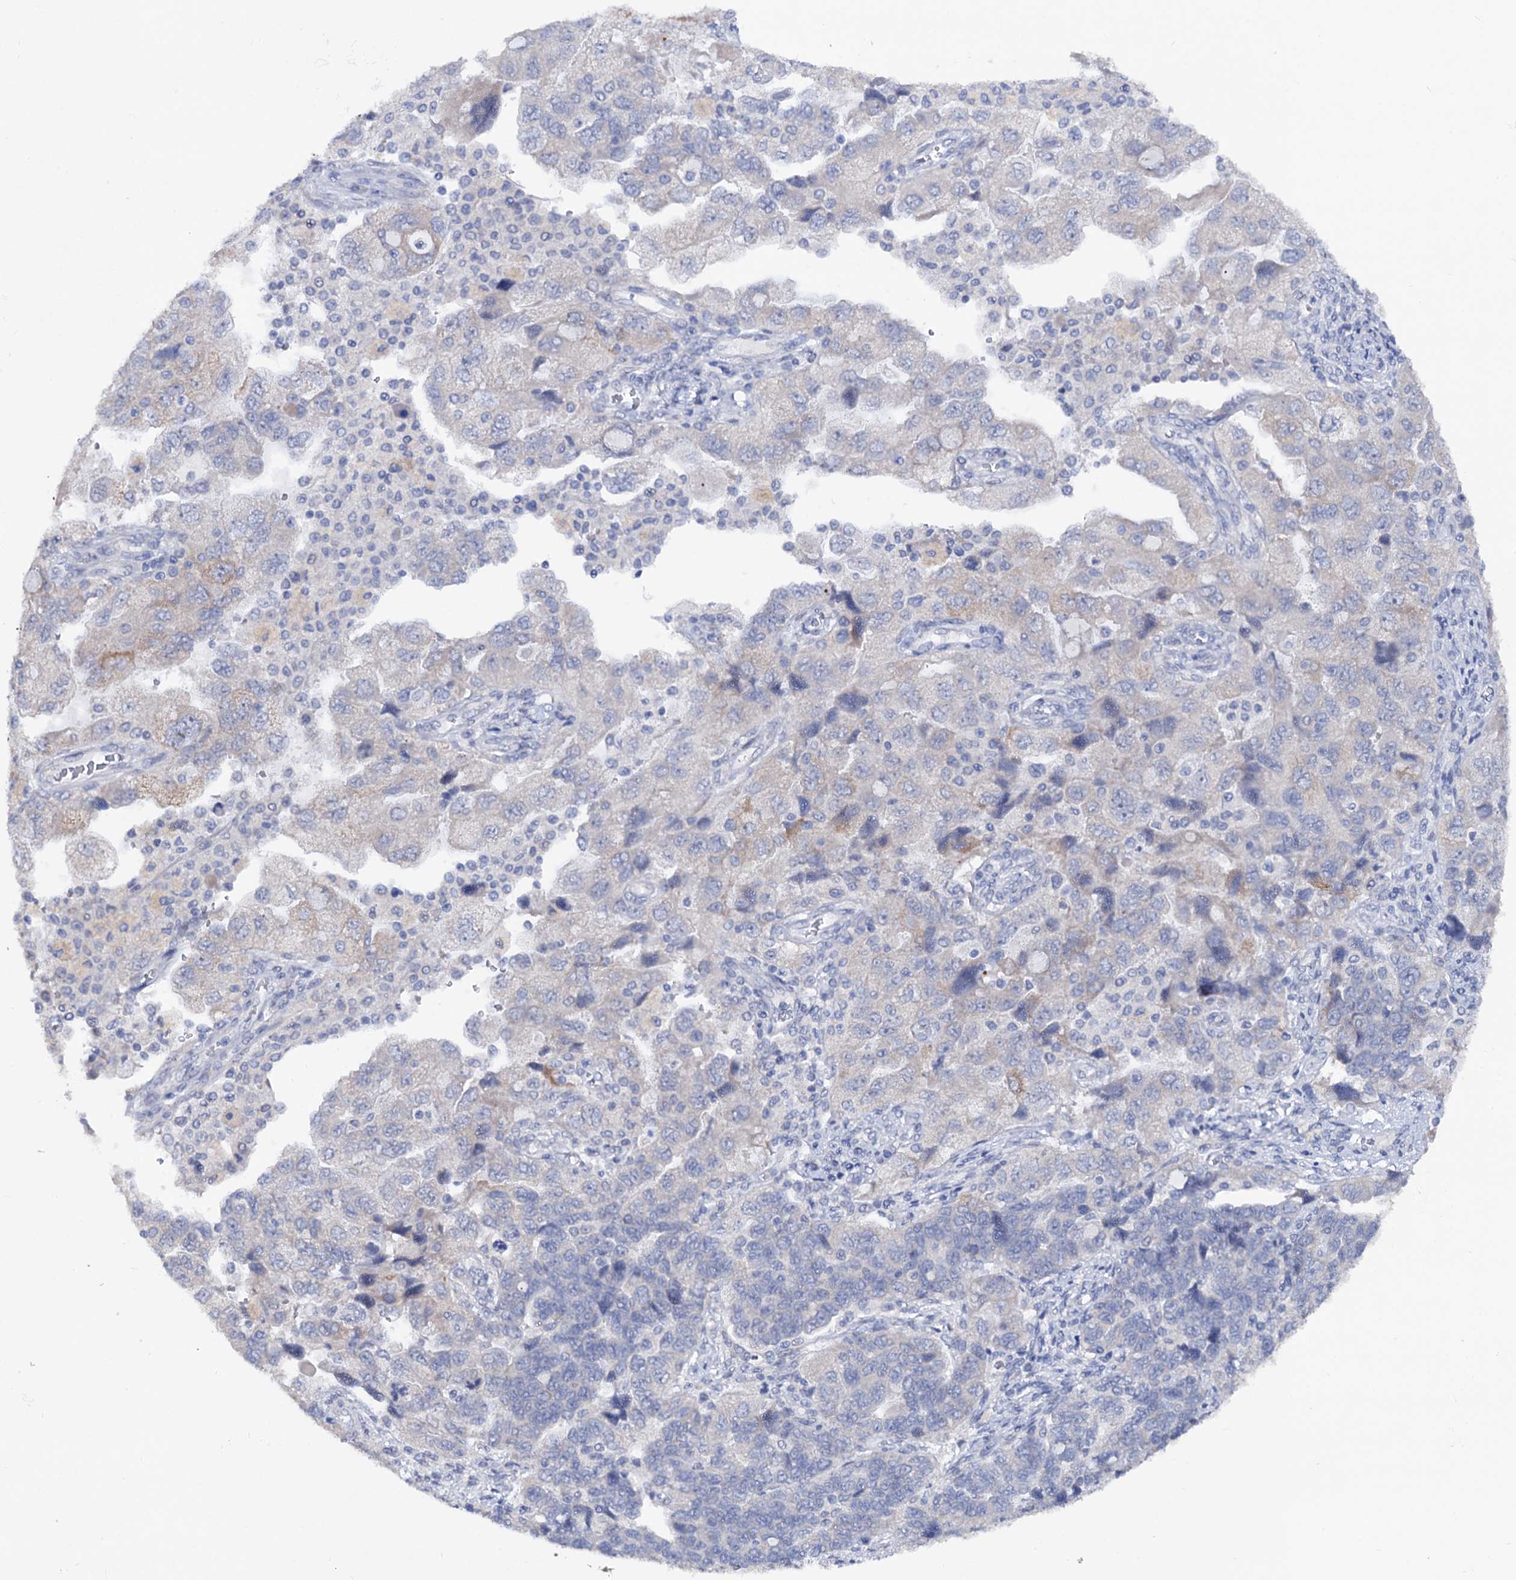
{"staining": {"intensity": "negative", "quantity": "none", "location": "none"}, "tissue": "ovarian cancer", "cell_type": "Tumor cells", "image_type": "cancer", "snomed": [{"axis": "morphology", "description": "Carcinoma, NOS"}, {"axis": "morphology", "description": "Cystadenocarcinoma, serous, NOS"}, {"axis": "topography", "description": "Ovary"}], "caption": "The immunohistochemistry photomicrograph has no significant expression in tumor cells of carcinoma (ovarian) tissue.", "gene": "CAPRIN2", "patient": {"sex": "female", "age": 69}}